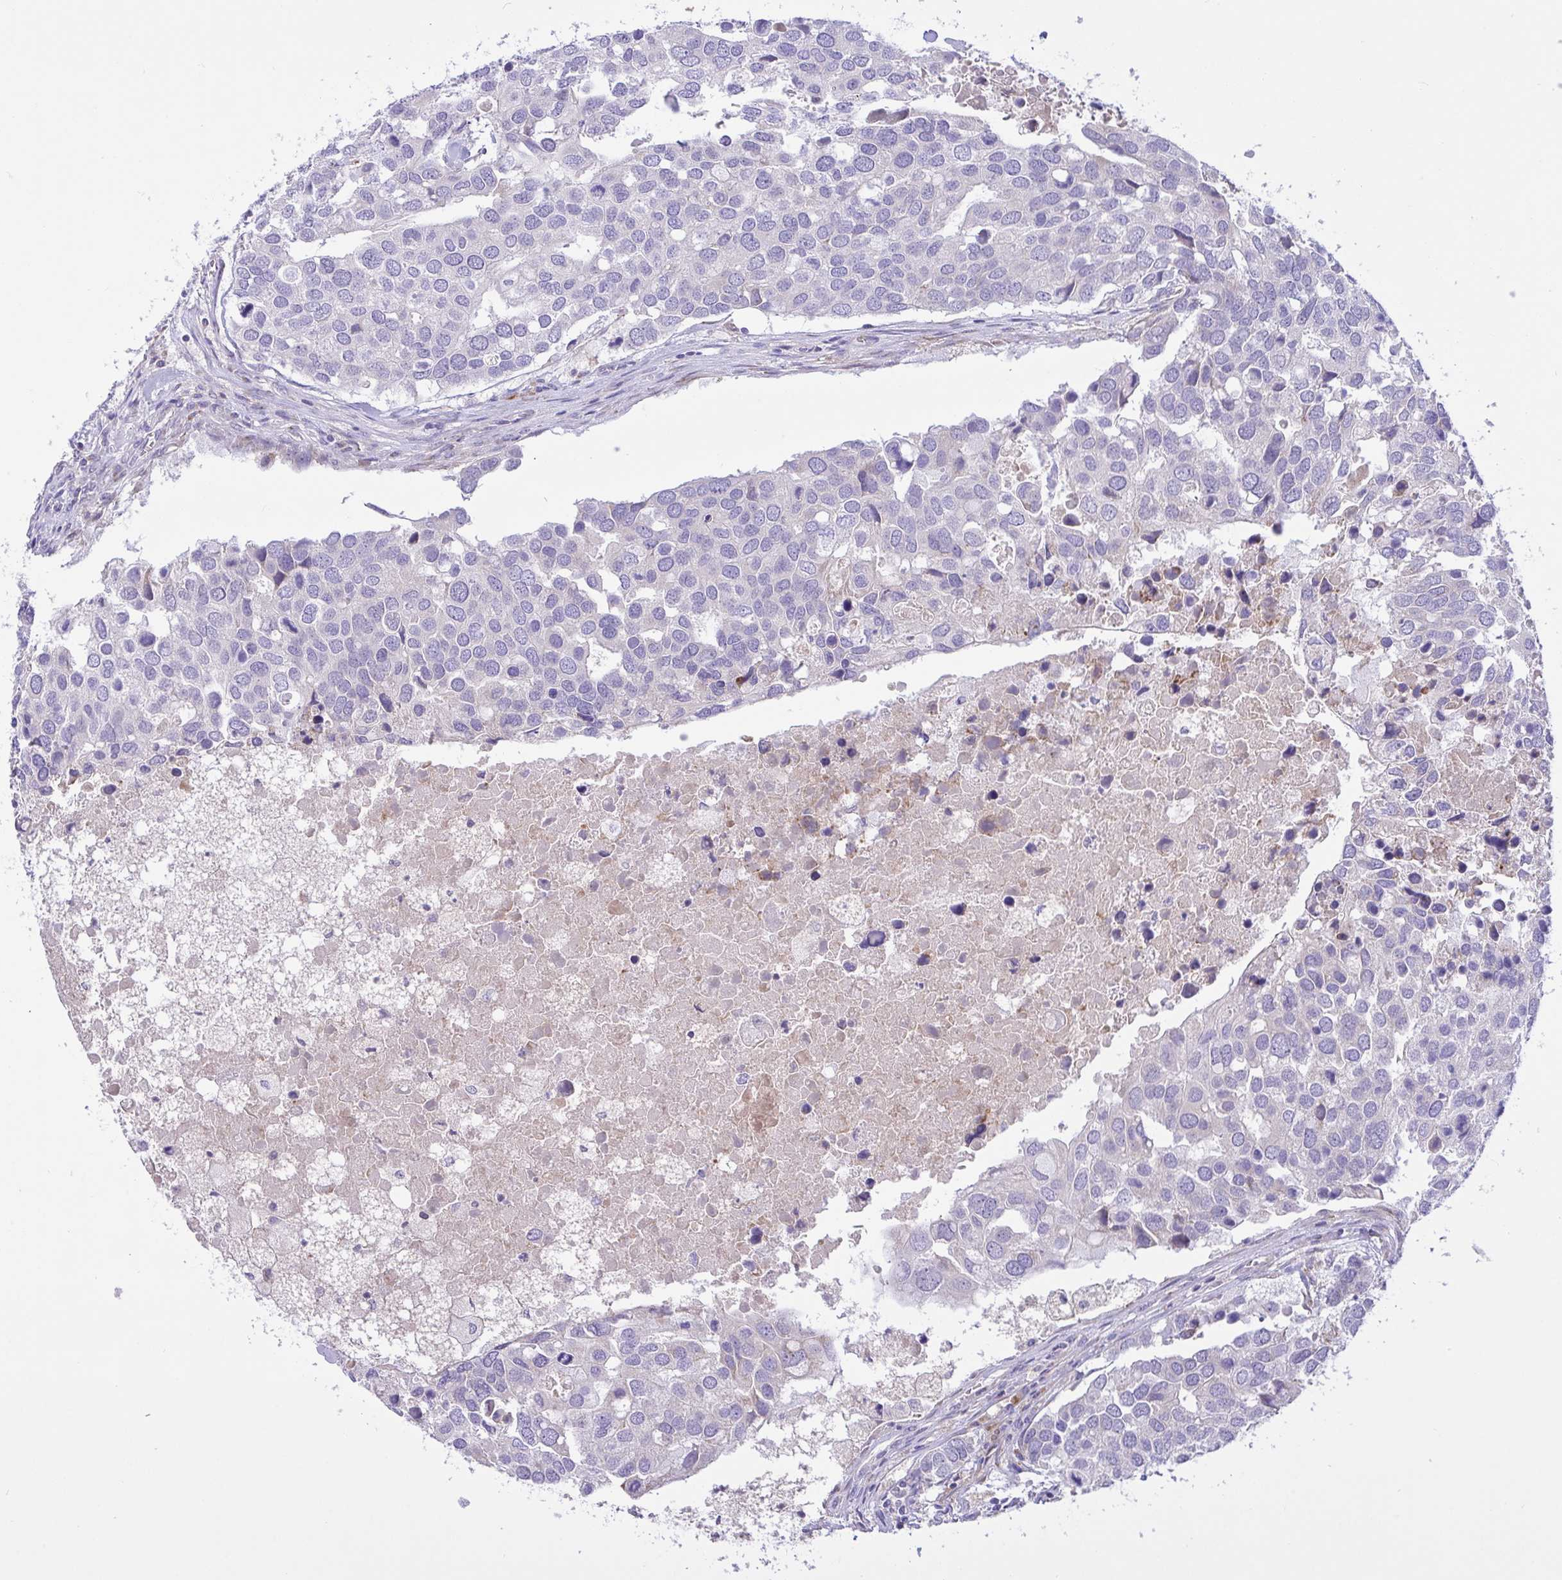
{"staining": {"intensity": "negative", "quantity": "none", "location": "none"}, "tissue": "breast cancer", "cell_type": "Tumor cells", "image_type": "cancer", "snomed": [{"axis": "morphology", "description": "Duct carcinoma"}, {"axis": "topography", "description": "Breast"}], "caption": "Immunohistochemical staining of breast infiltrating ductal carcinoma displays no significant staining in tumor cells.", "gene": "FAM86B1", "patient": {"sex": "female", "age": 83}}